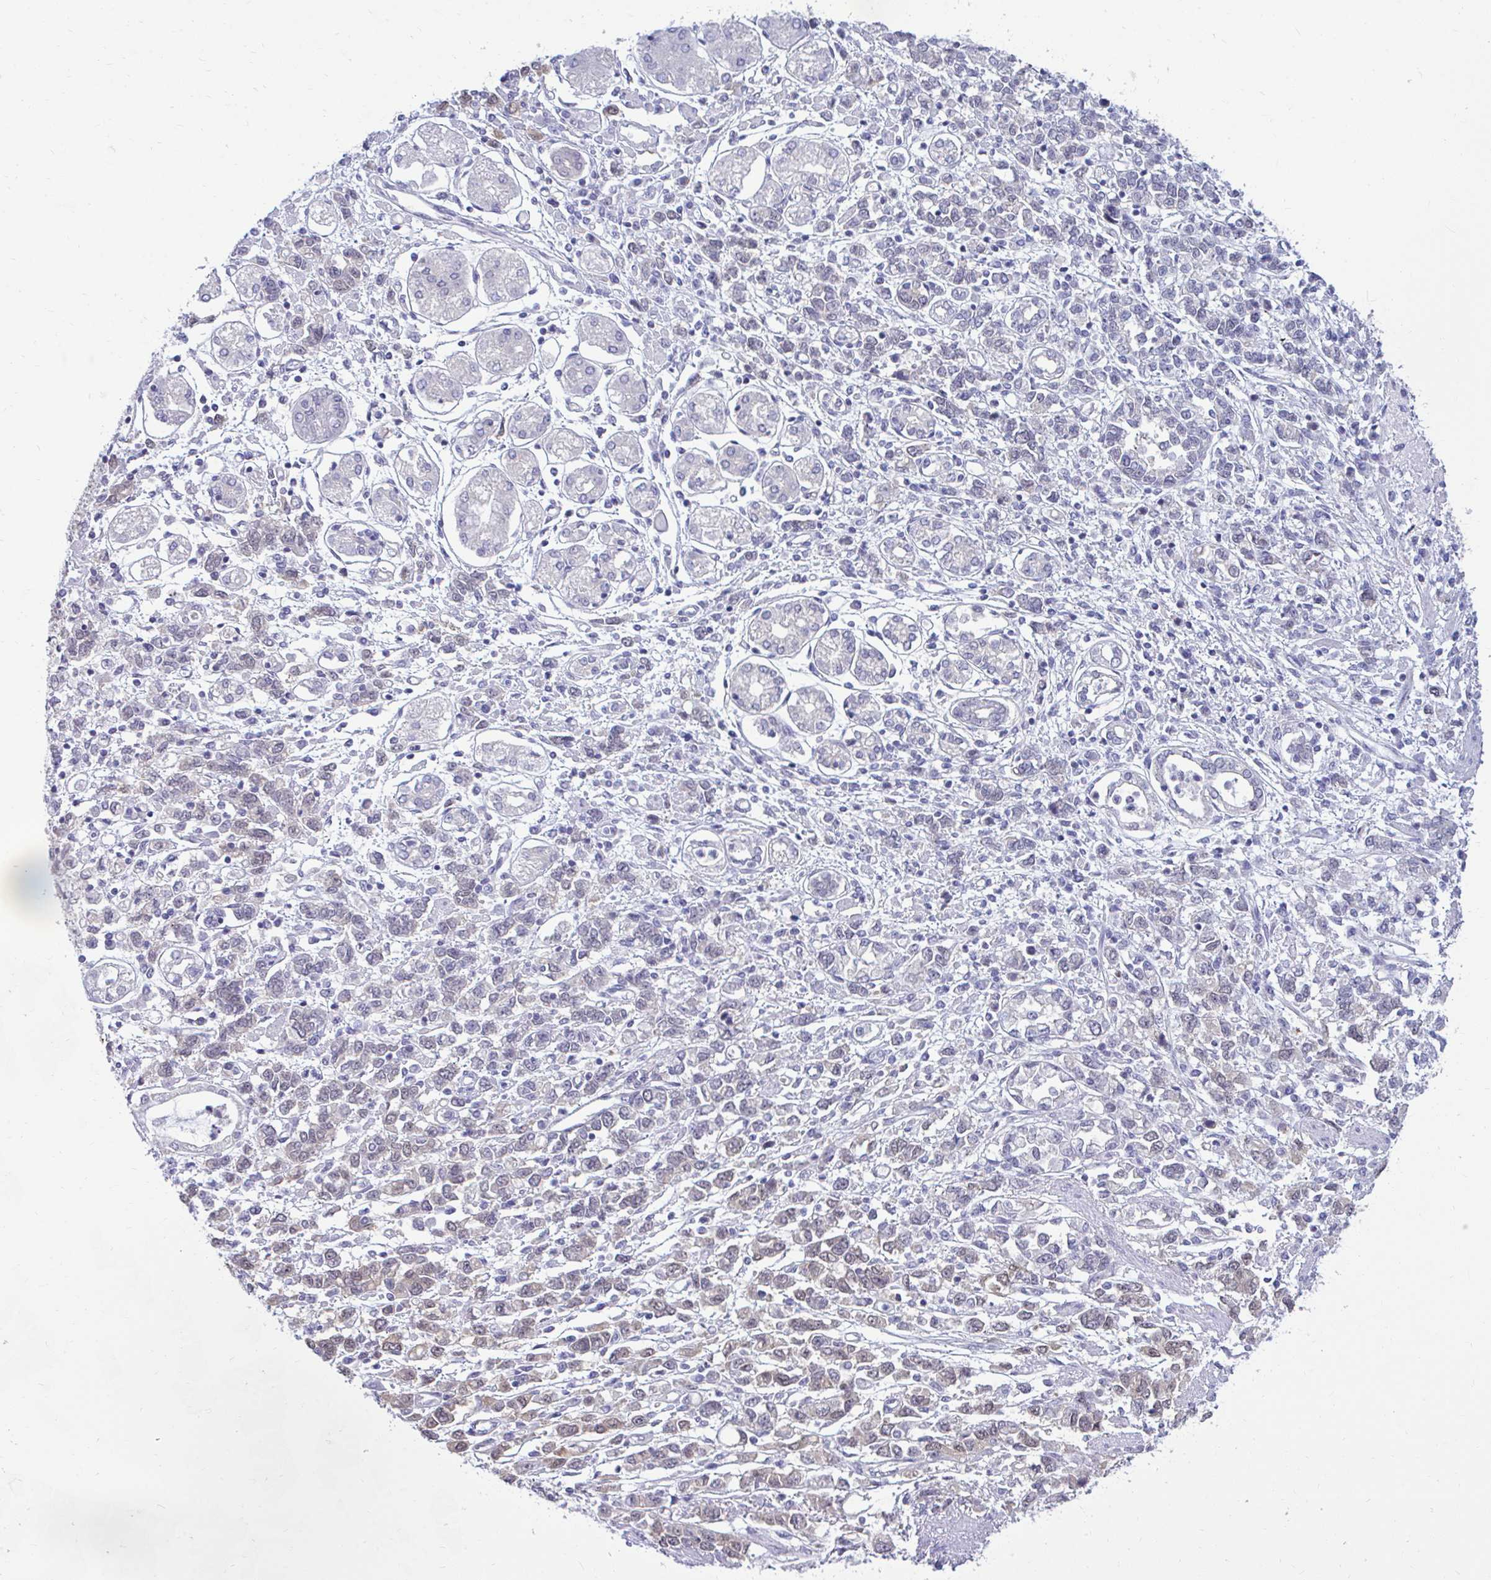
{"staining": {"intensity": "weak", "quantity": "<25%", "location": "cytoplasmic/membranous"}, "tissue": "stomach cancer", "cell_type": "Tumor cells", "image_type": "cancer", "snomed": [{"axis": "morphology", "description": "Adenocarcinoma, NOS"}, {"axis": "topography", "description": "Stomach"}], "caption": "Immunohistochemistry of stomach adenocarcinoma shows no expression in tumor cells.", "gene": "CSE1L", "patient": {"sex": "female", "age": 76}}